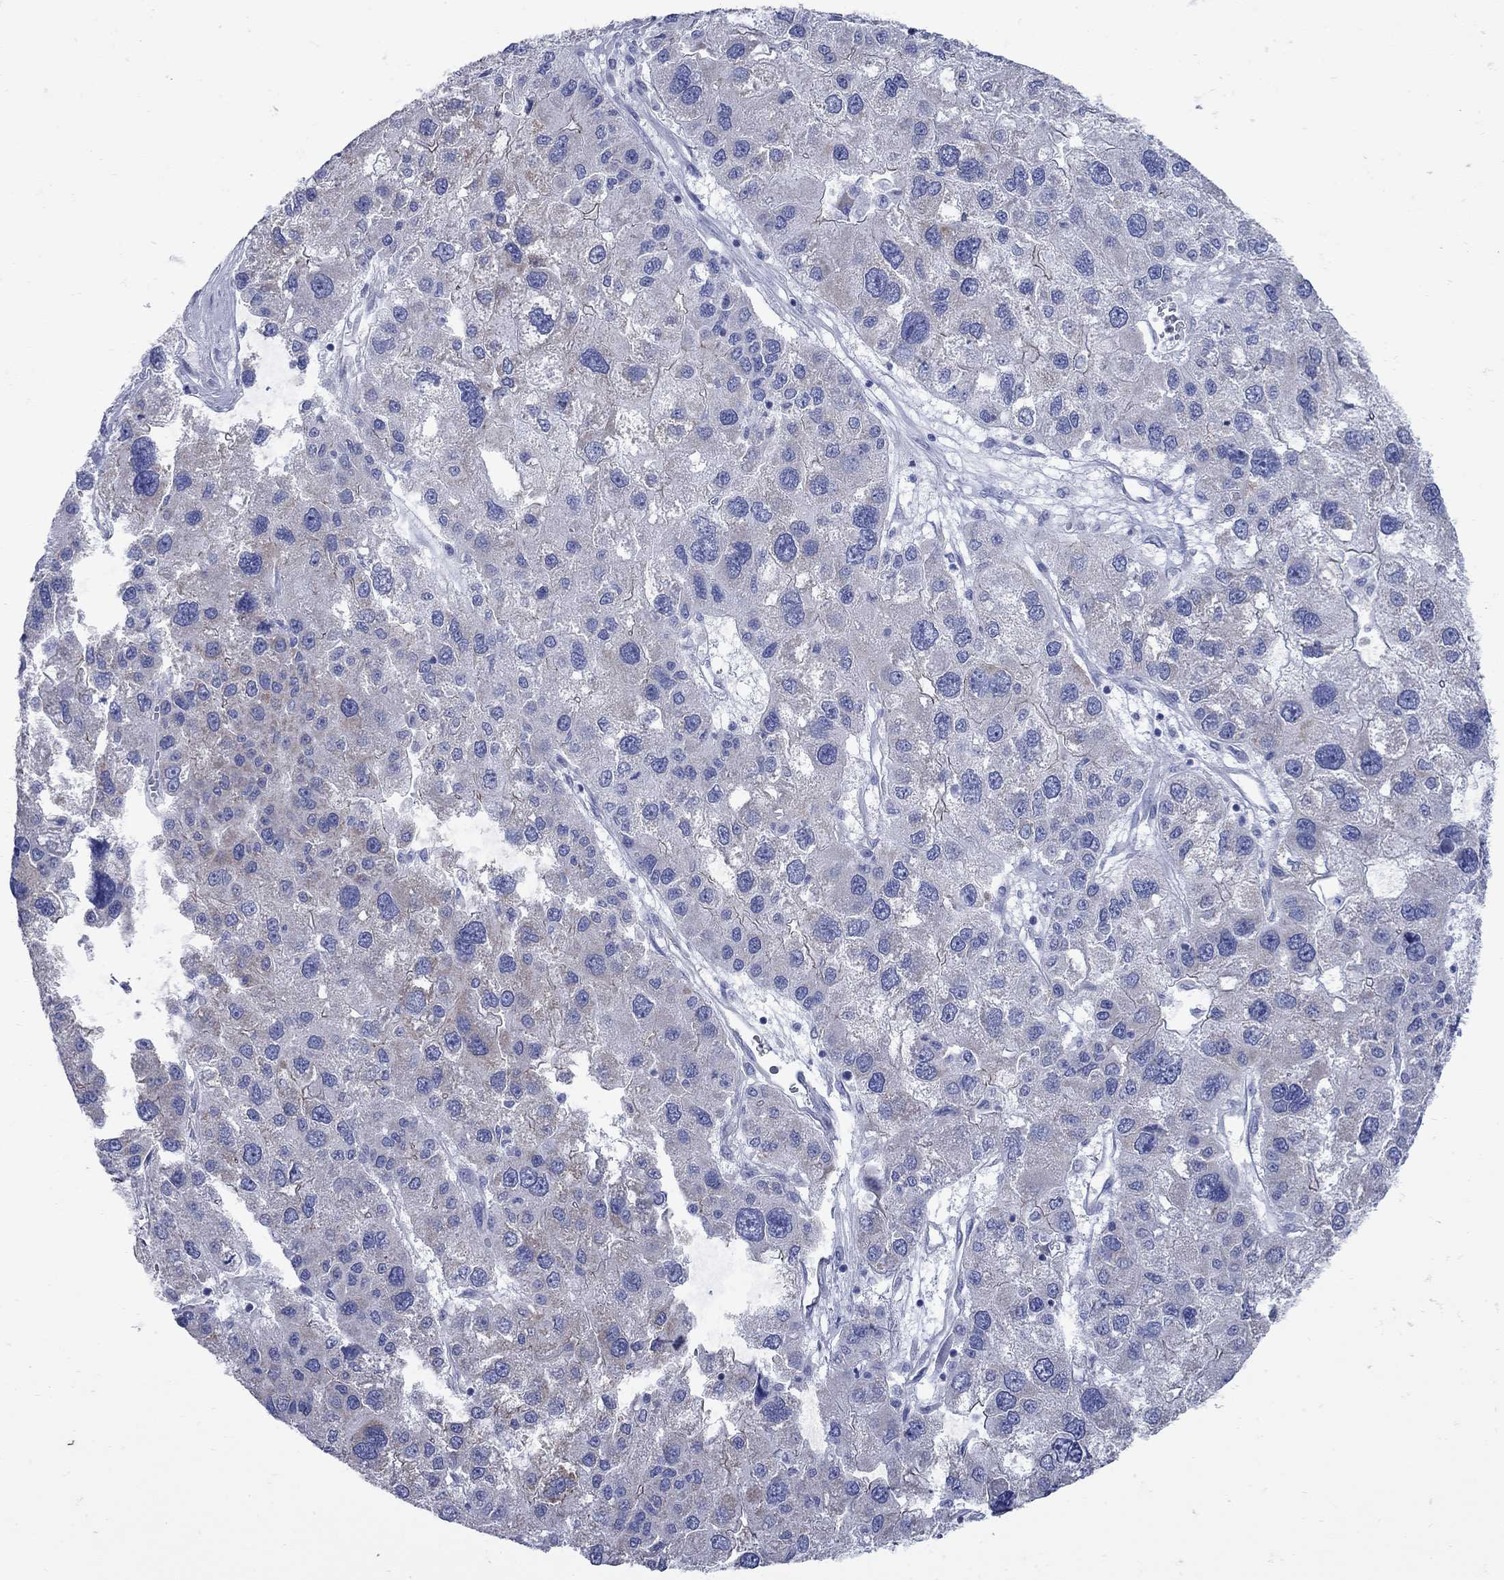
{"staining": {"intensity": "negative", "quantity": "none", "location": "none"}, "tissue": "liver cancer", "cell_type": "Tumor cells", "image_type": "cancer", "snomed": [{"axis": "morphology", "description": "Carcinoma, Hepatocellular, NOS"}, {"axis": "topography", "description": "Liver"}], "caption": "IHC image of neoplastic tissue: human liver cancer stained with DAB (3,3'-diaminobenzidine) reveals no significant protein positivity in tumor cells. (DAB (3,3'-diaminobenzidine) immunohistochemistry (IHC) with hematoxylin counter stain).", "gene": "PDZD3", "patient": {"sex": "male", "age": 73}}